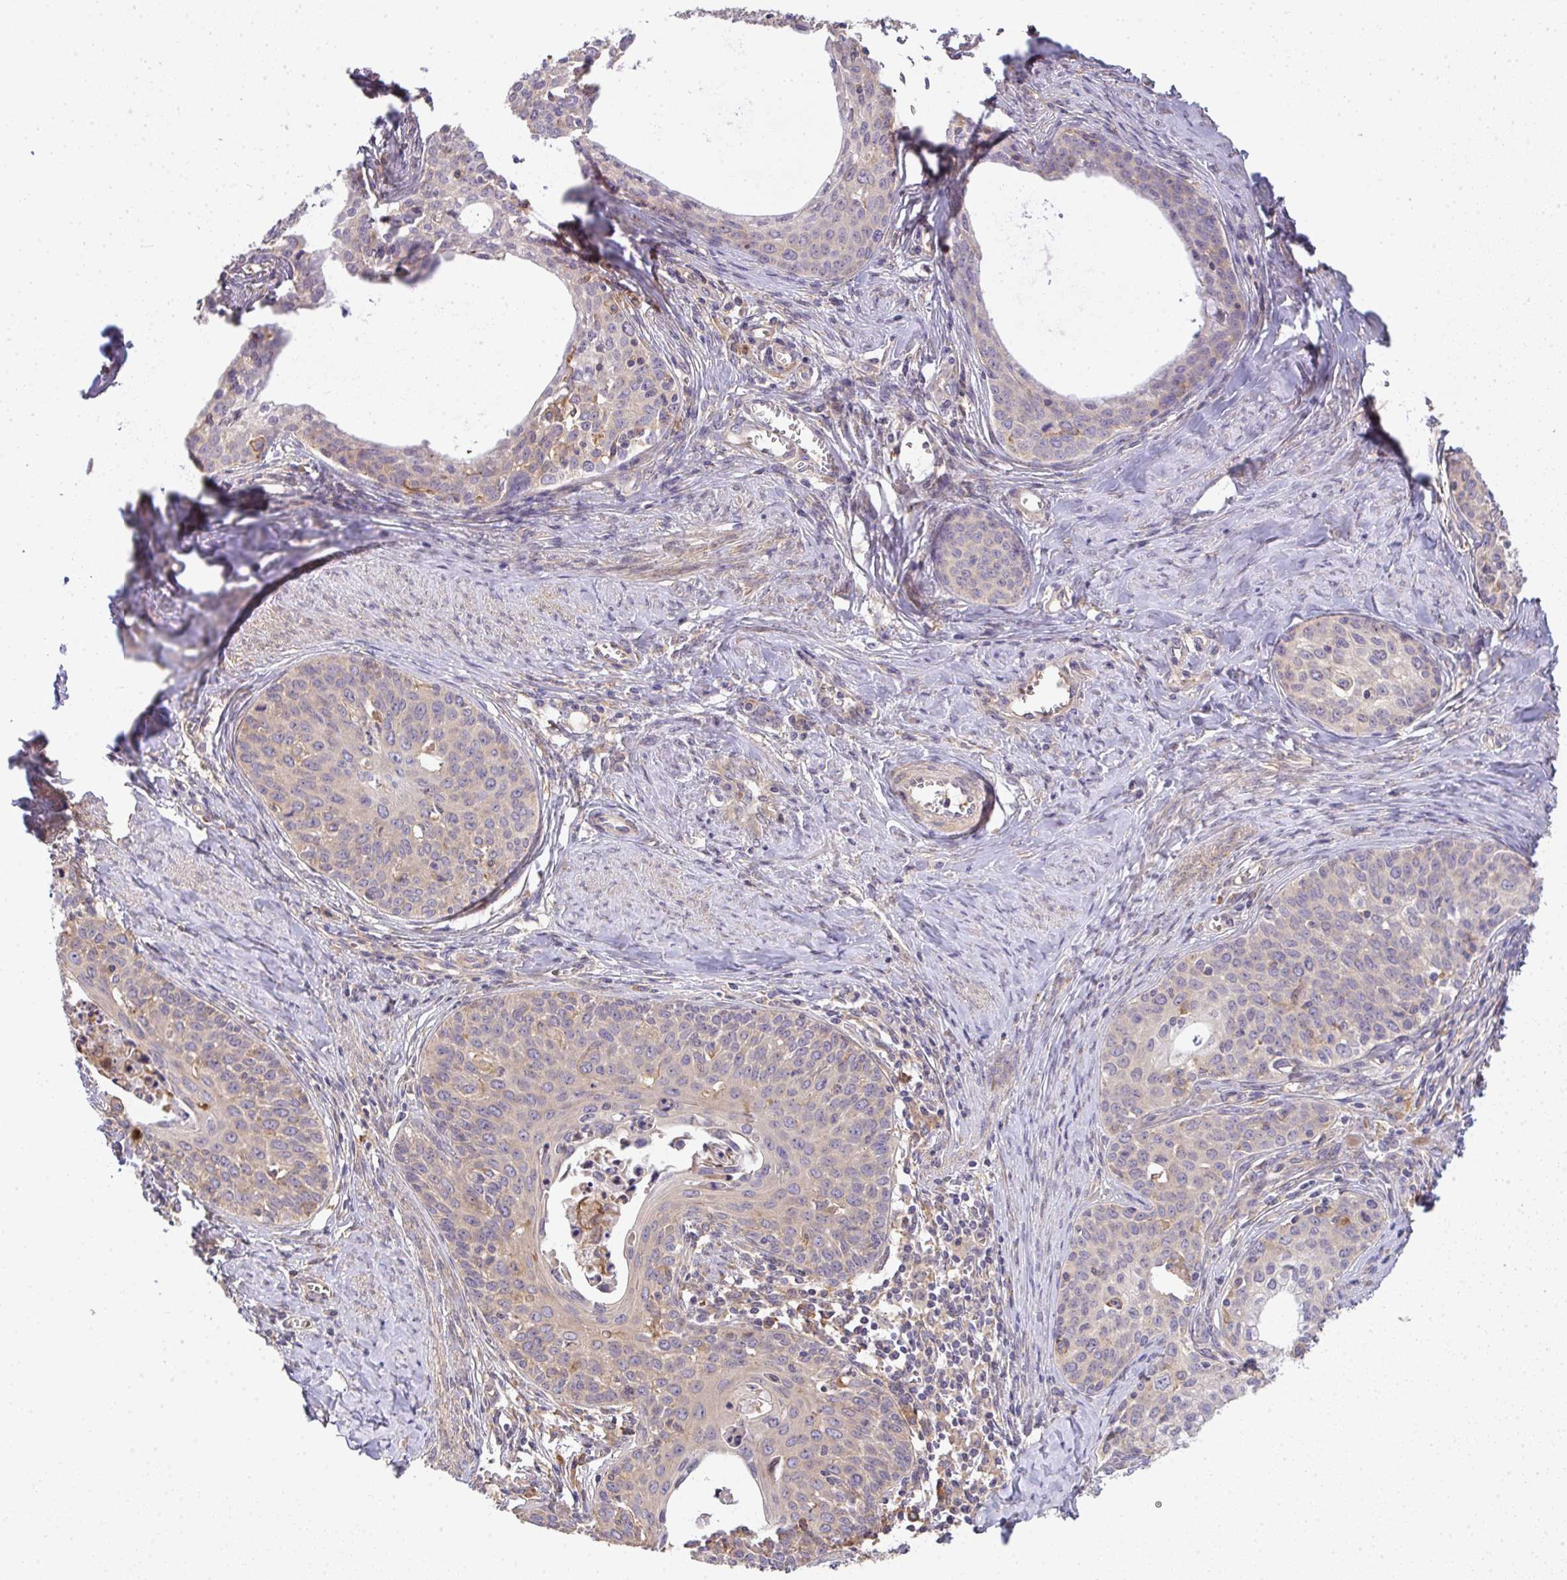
{"staining": {"intensity": "negative", "quantity": "none", "location": "none"}, "tissue": "cervical cancer", "cell_type": "Tumor cells", "image_type": "cancer", "snomed": [{"axis": "morphology", "description": "Squamous cell carcinoma, NOS"}, {"axis": "morphology", "description": "Adenocarcinoma, NOS"}, {"axis": "topography", "description": "Cervix"}], "caption": "Tumor cells are negative for protein expression in human adenocarcinoma (cervical).", "gene": "EEF1AKMT1", "patient": {"sex": "female", "age": 52}}